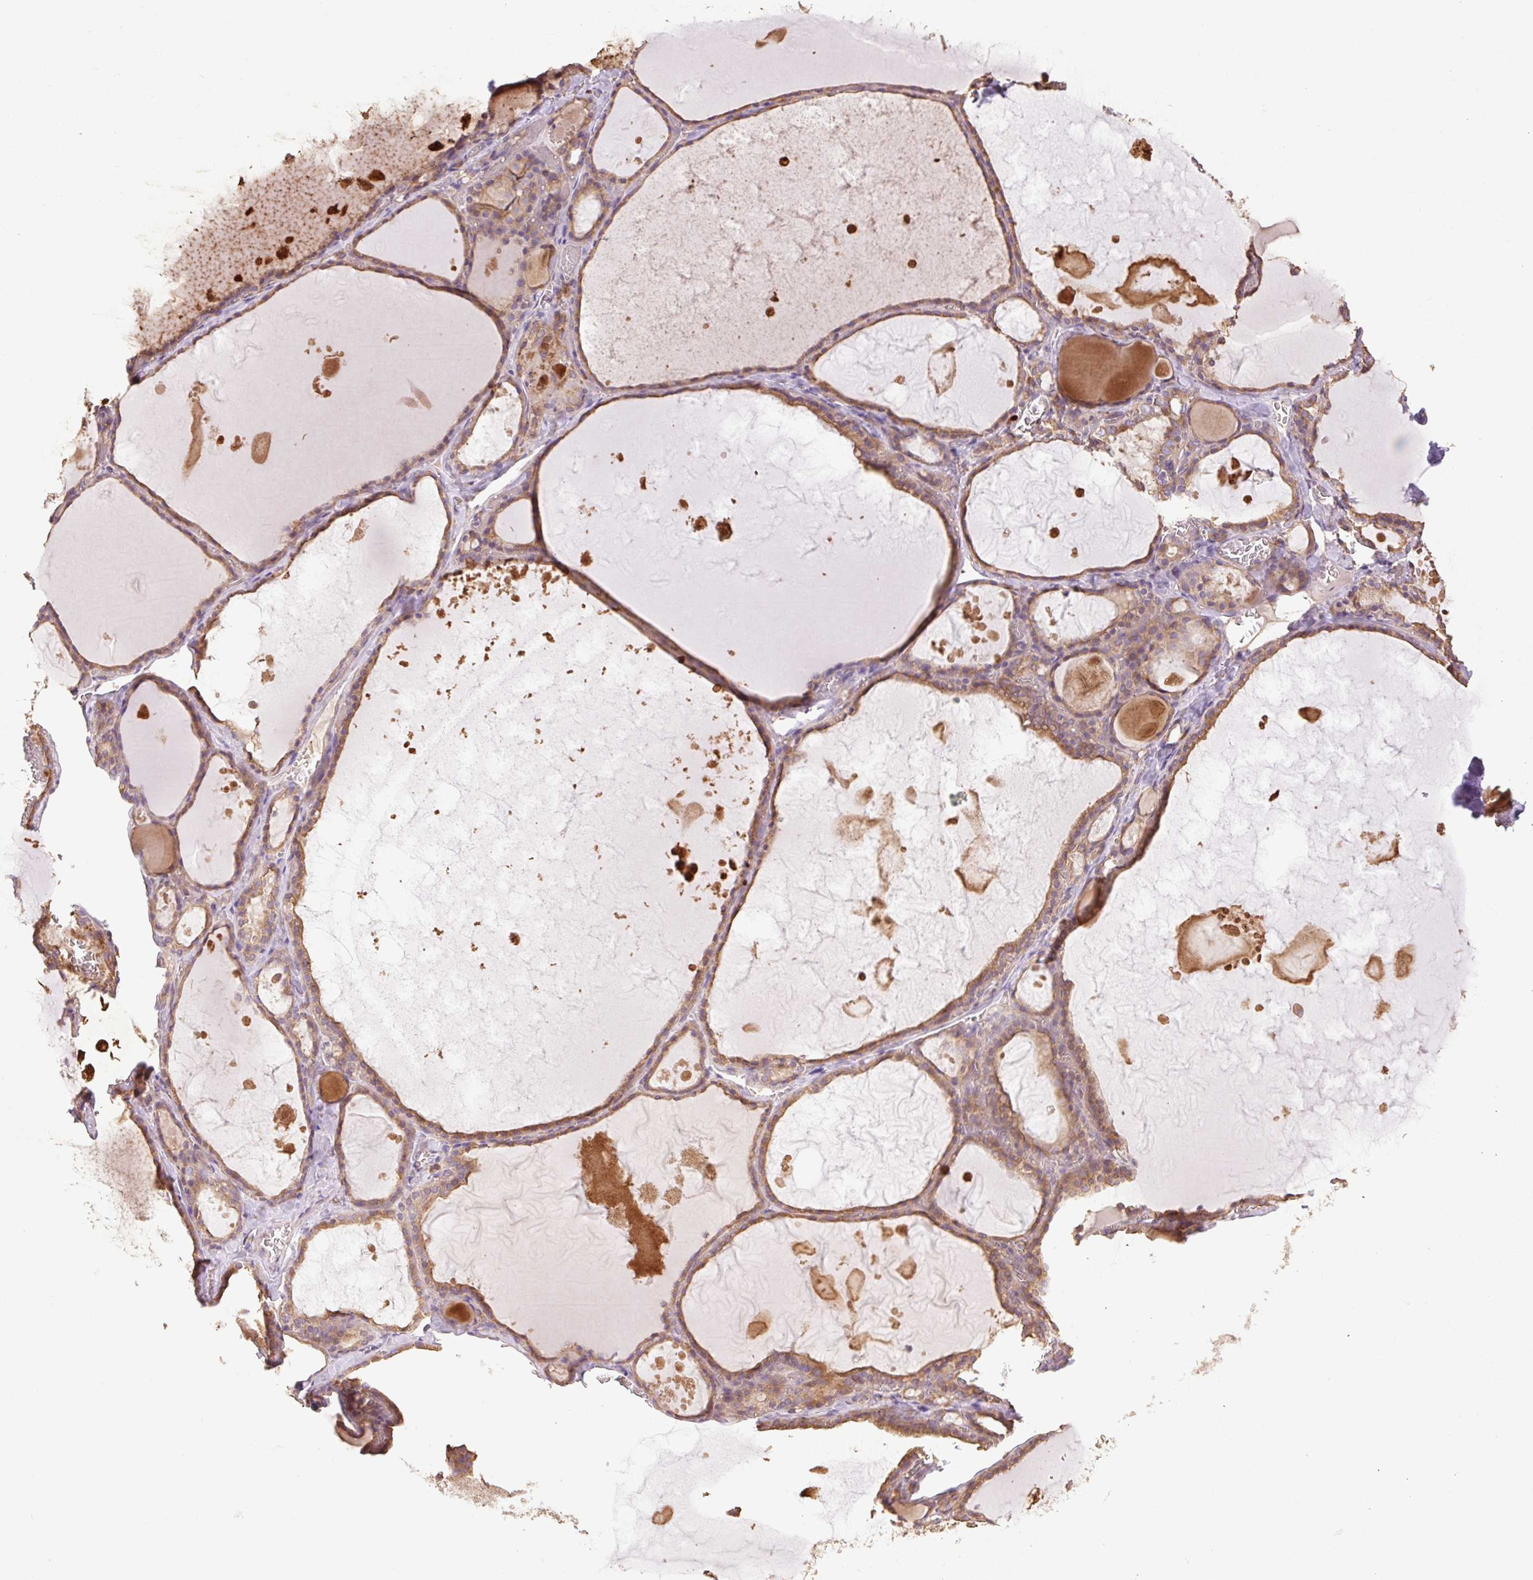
{"staining": {"intensity": "moderate", "quantity": ">75%", "location": "cytoplasmic/membranous"}, "tissue": "thyroid gland", "cell_type": "Glandular cells", "image_type": "normal", "snomed": [{"axis": "morphology", "description": "Normal tissue, NOS"}, {"axis": "topography", "description": "Thyroid gland"}], "caption": "An image of thyroid gland stained for a protein reveals moderate cytoplasmic/membranous brown staining in glandular cells. The staining was performed using DAB, with brown indicating positive protein expression. Nuclei are stained blue with hematoxylin.", "gene": "DESI1", "patient": {"sex": "male", "age": 56}}